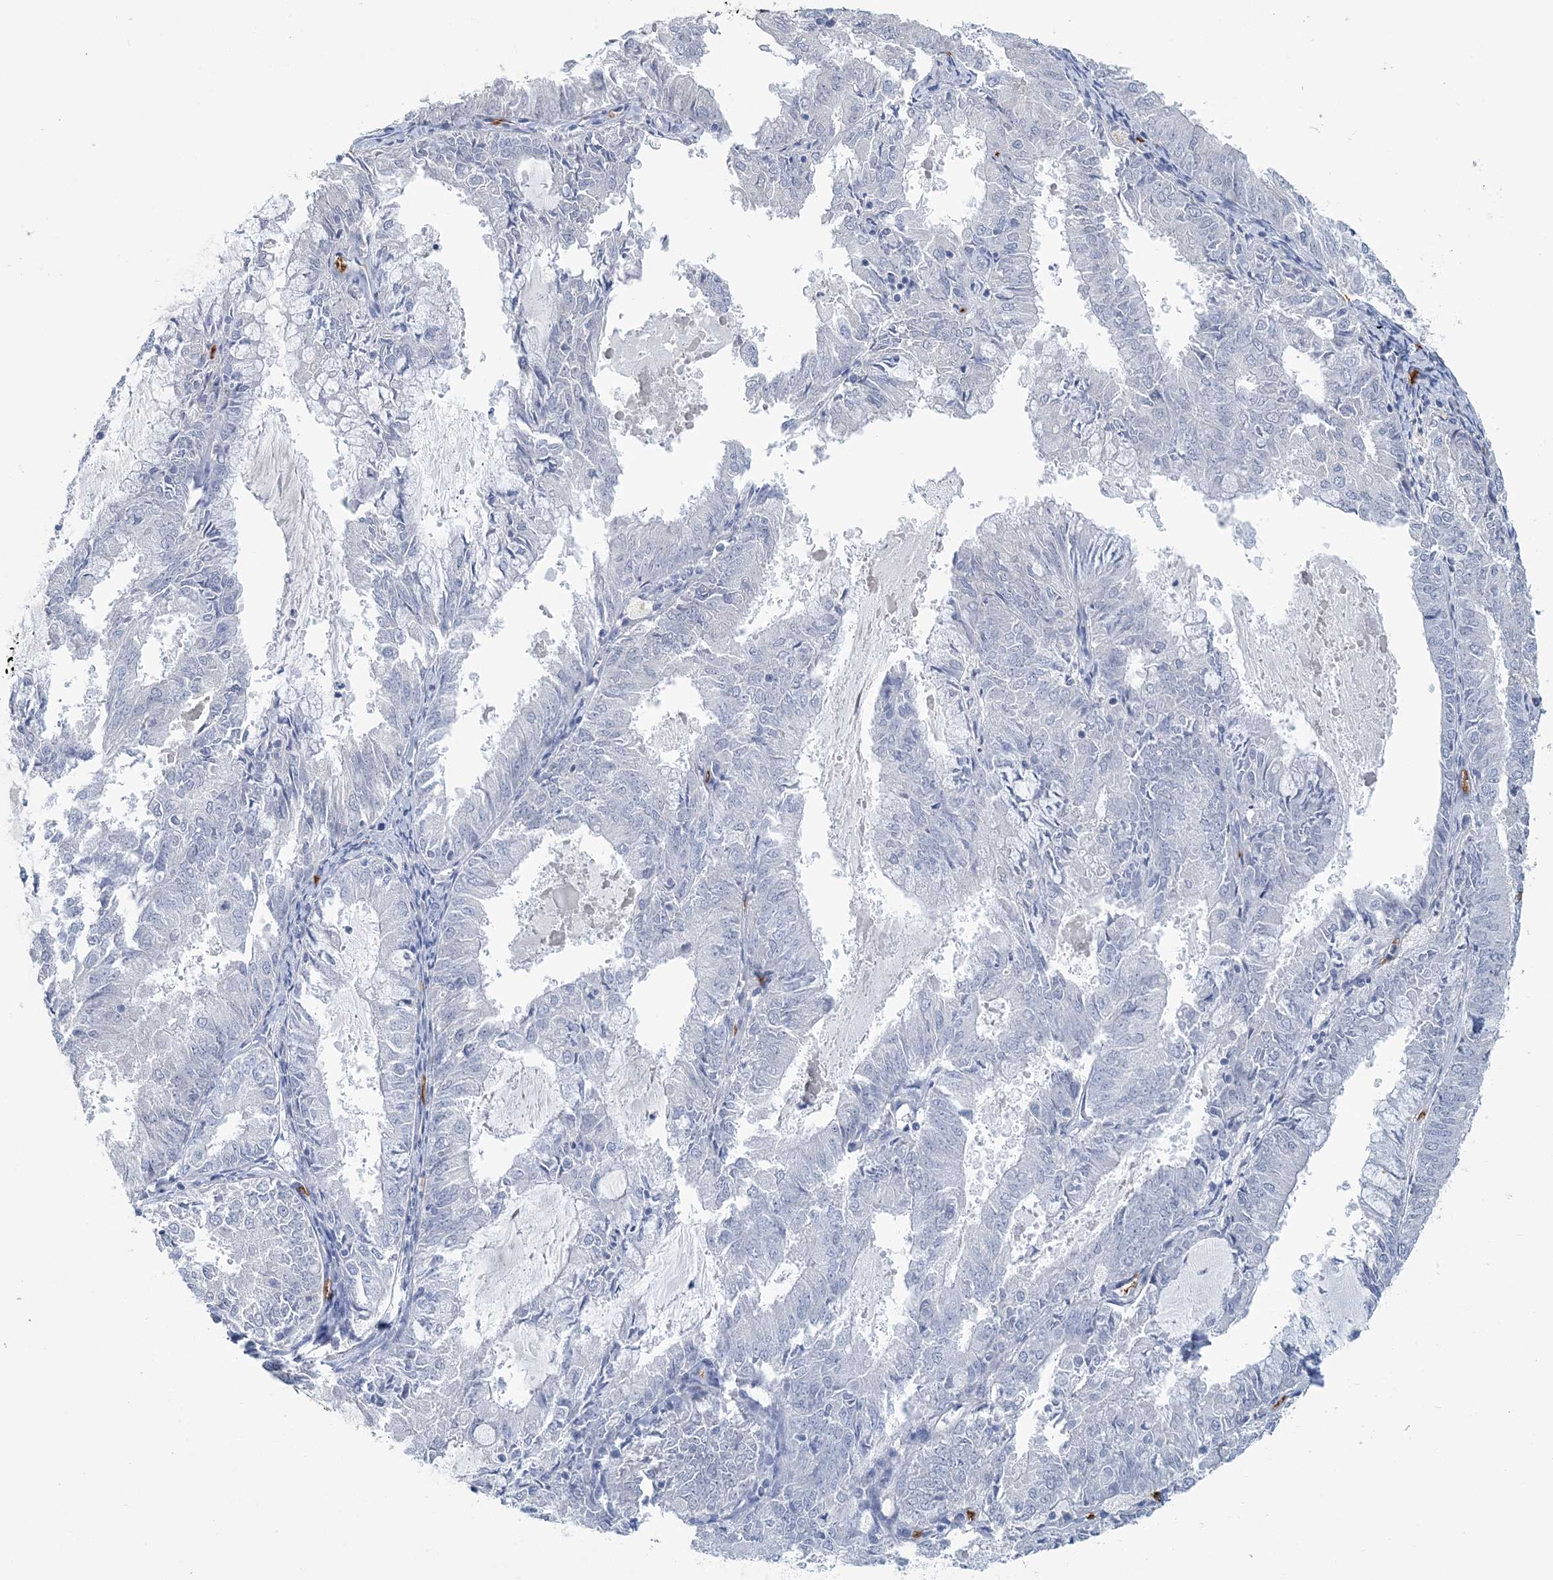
{"staining": {"intensity": "negative", "quantity": "none", "location": "none"}, "tissue": "endometrial cancer", "cell_type": "Tumor cells", "image_type": "cancer", "snomed": [{"axis": "morphology", "description": "Adenocarcinoma, NOS"}, {"axis": "topography", "description": "Endometrium"}], "caption": "There is no significant expression in tumor cells of endometrial cancer (adenocarcinoma).", "gene": "HBD", "patient": {"sex": "female", "age": 57}}